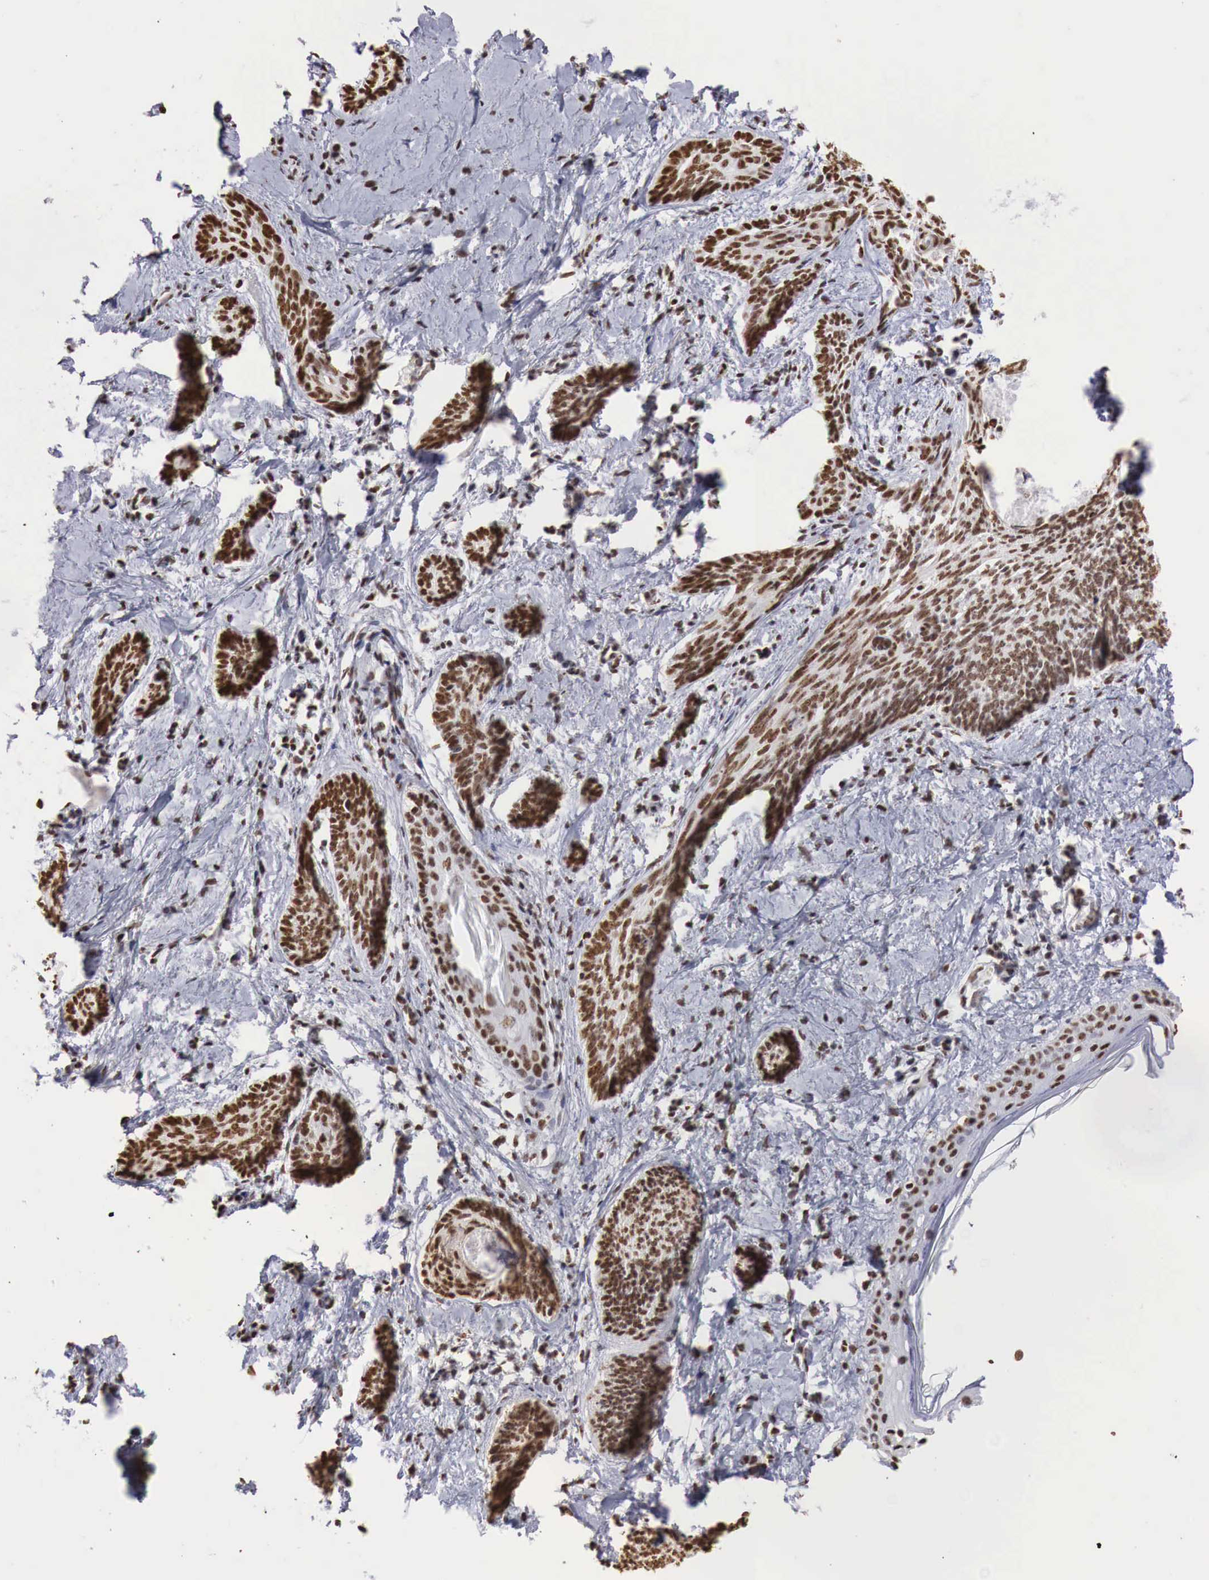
{"staining": {"intensity": "strong", "quantity": ">75%", "location": "nuclear"}, "tissue": "skin cancer", "cell_type": "Tumor cells", "image_type": "cancer", "snomed": [{"axis": "morphology", "description": "Basal cell carcinoma"}, {"axis": "topography", "description": "Skin"}], "caption": "A brown stain shows strong nuclear expression of a protein in human skin cancer tumor cells. Nuclei are stained in blue.", "gene": "DKC1", "patient": {"sex": "female", "age": 81}}